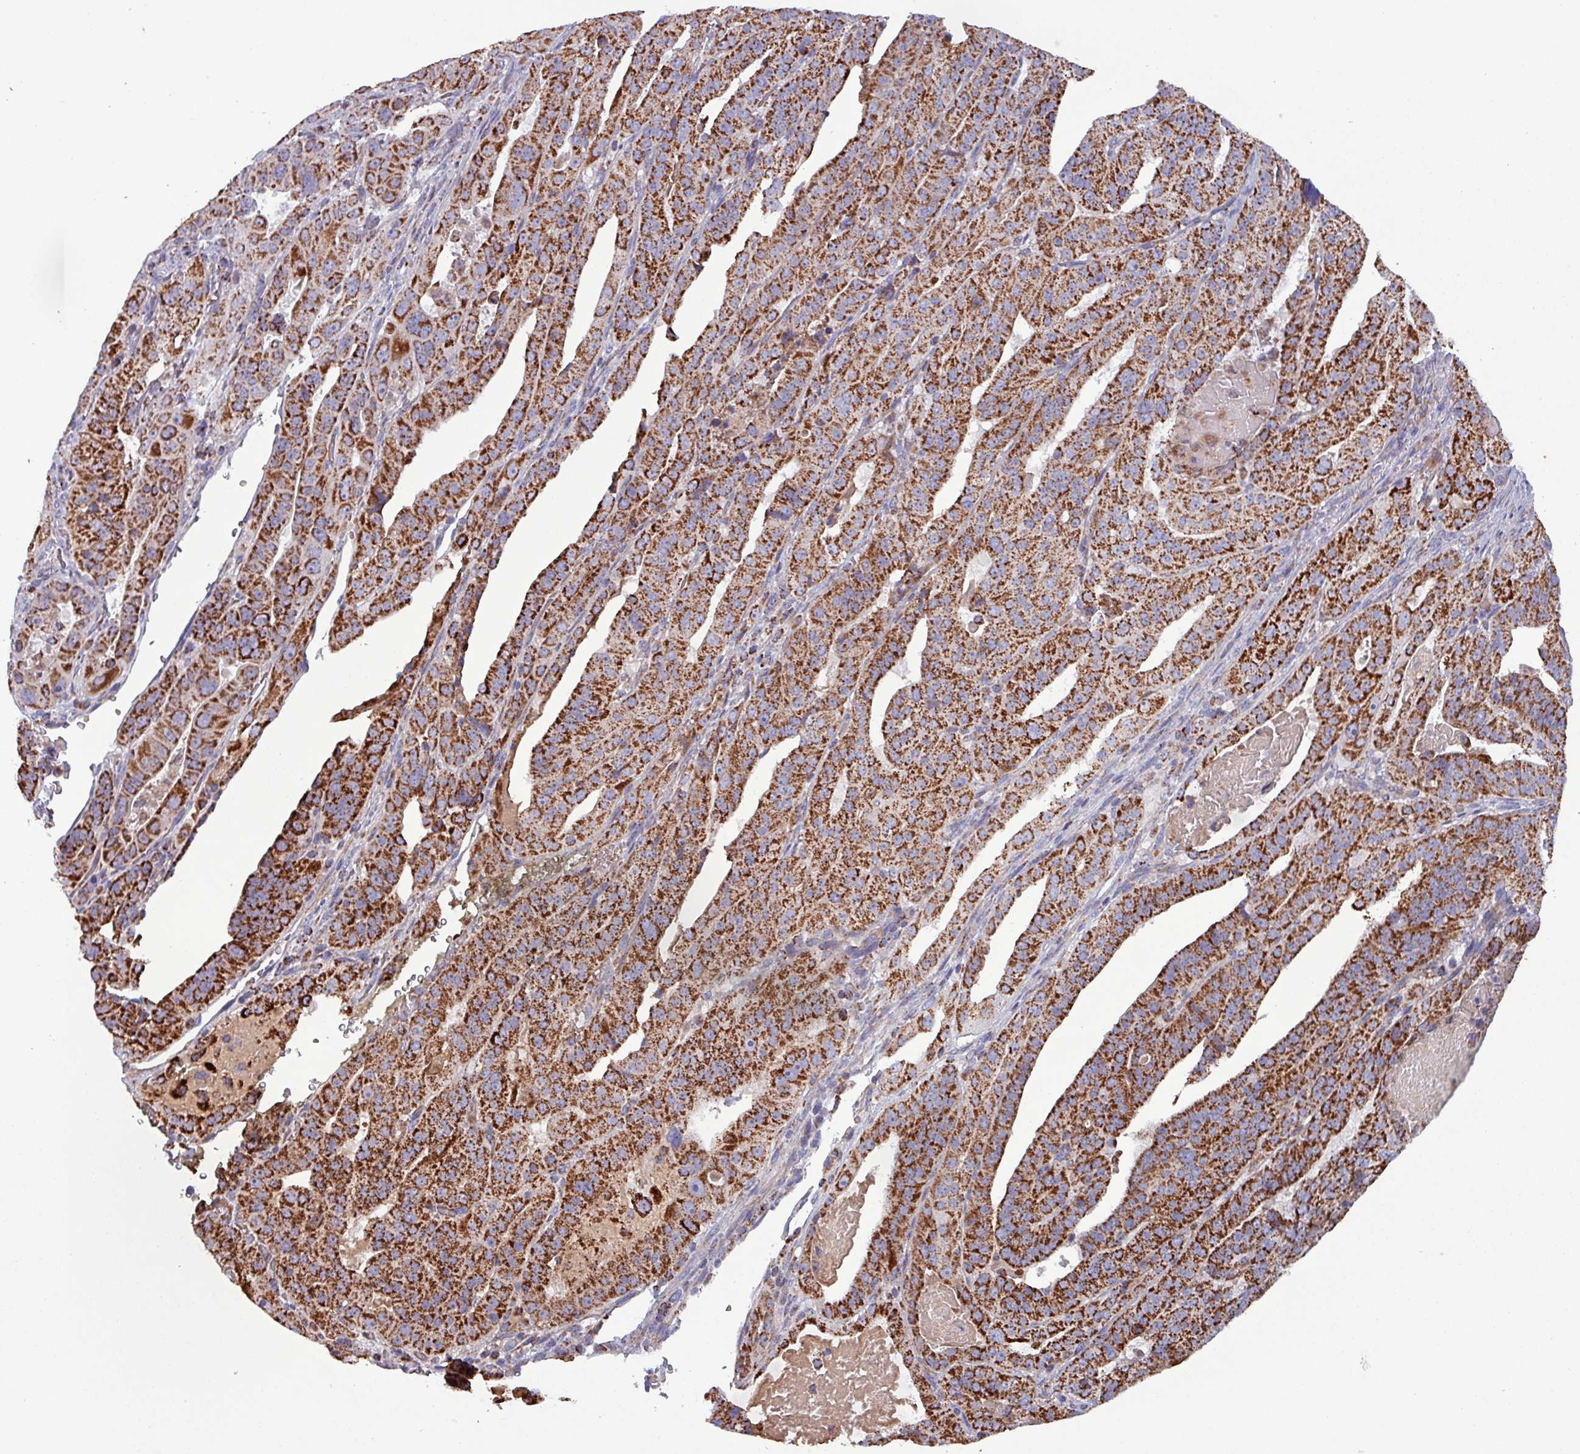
{"staining": {"intensity": "strong", "quantity": ">75%", "location": "cytoplasmic/membranous"}, "tissue": "stomach cancer", "cell_type": "Tumor cells", "image_type": "cancer", "snomed": [{"axis": "morphology", "description": "Adenocarcinoma, NOS"}, {"axis": "topography", "description": "Stomach"}], "caption": "Protein staining of stomach adenocarcinoma tissue reveals strong cytoplasmic/membranous positivity in approximately >75% of tumor cells.", "gene": "ZNF322", "patient": {"sex": "male", "age": 48}}